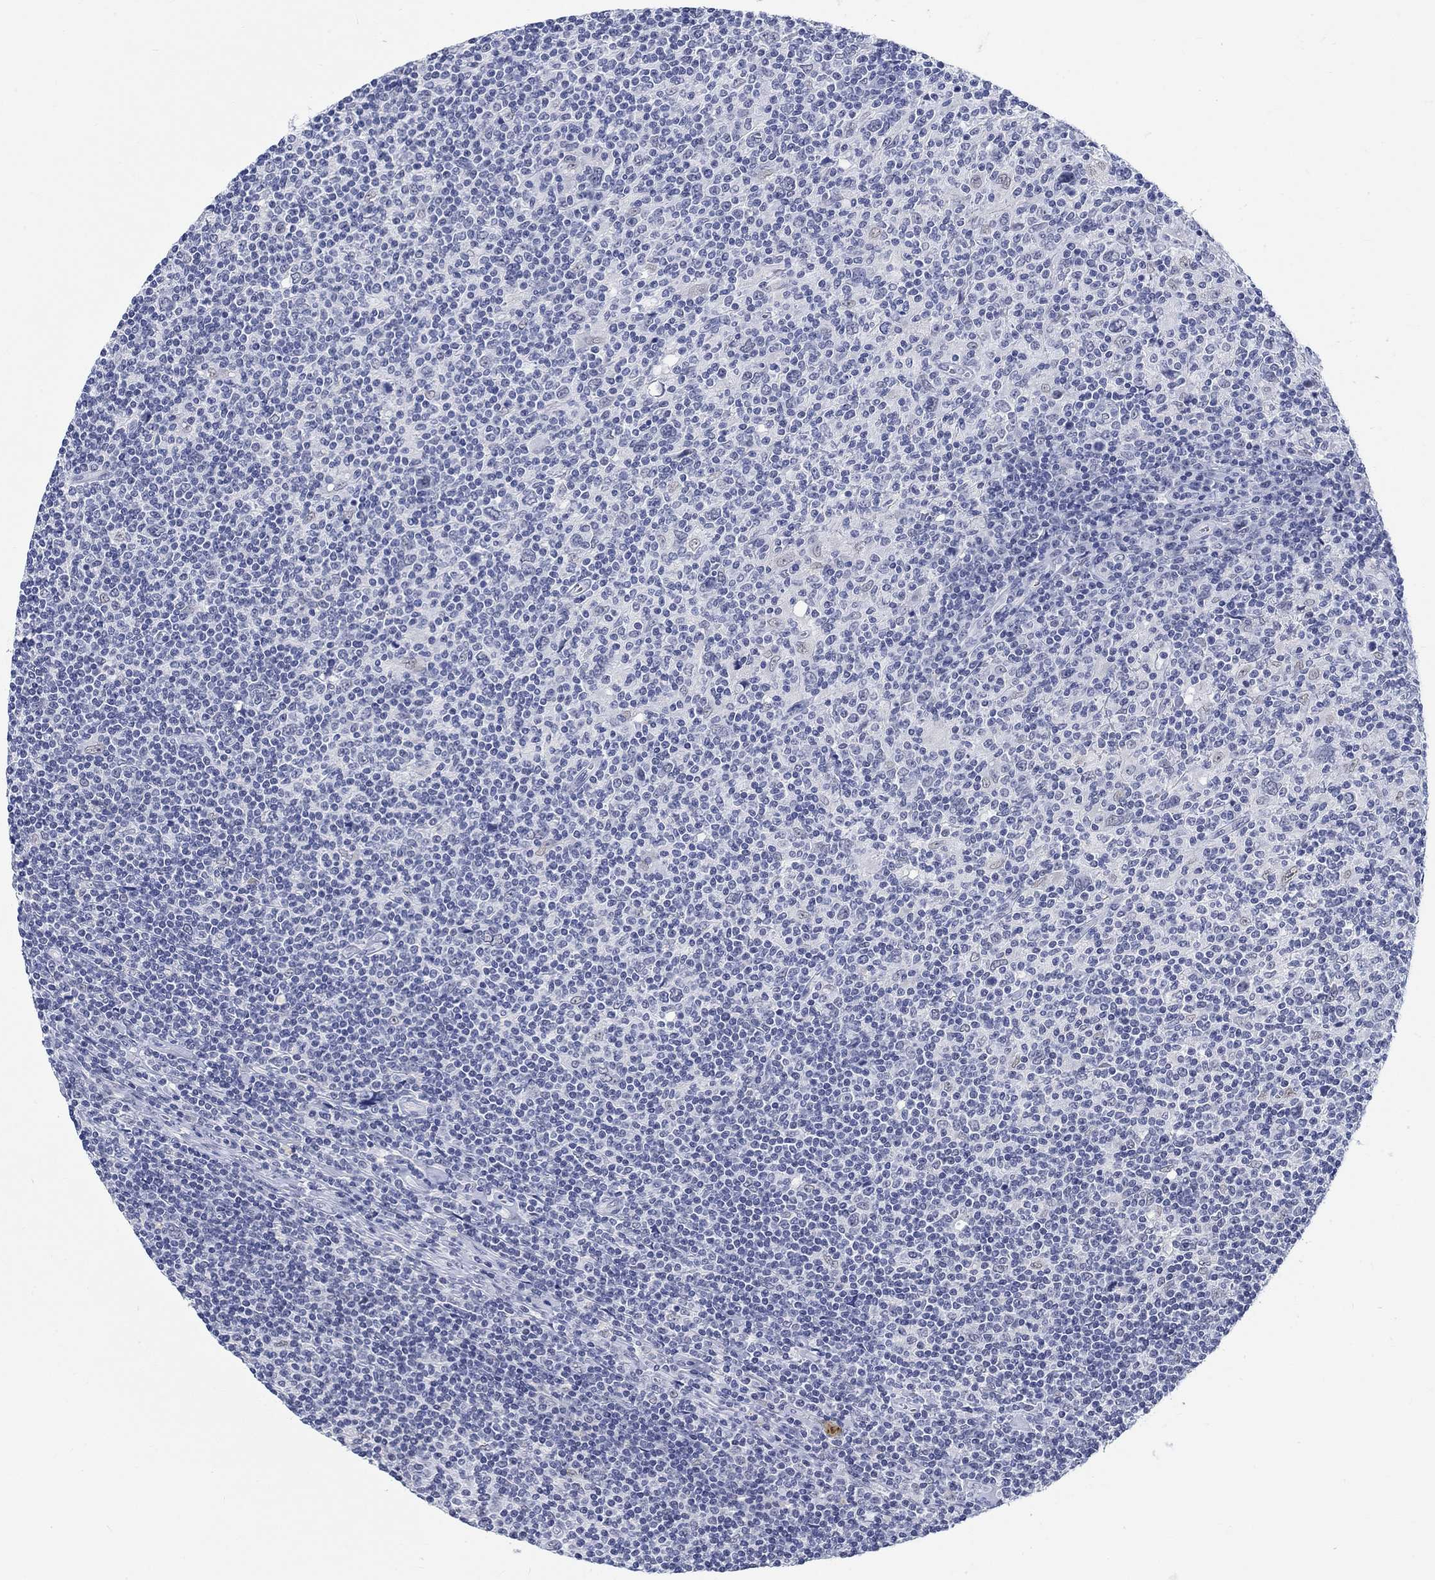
{"staining": {"intensity": "negative", "quantity": "none", "location": "none"}, "tissue": "lymphoma", "cell_type": "Tumor cells", "image_type": "cancer", "snomed": [{"axis": "morphology", "description": "Hodgkin's disease, NOS"}, {"axis": "topography", "description": "Lymph node"}], "caption": "Immunohistochemical staining of human Hodgkin's disease exhibits no significant staining in tumor cells.", "gene": "ANKS1B", "patient": {"sex": "male", "age": 40}}